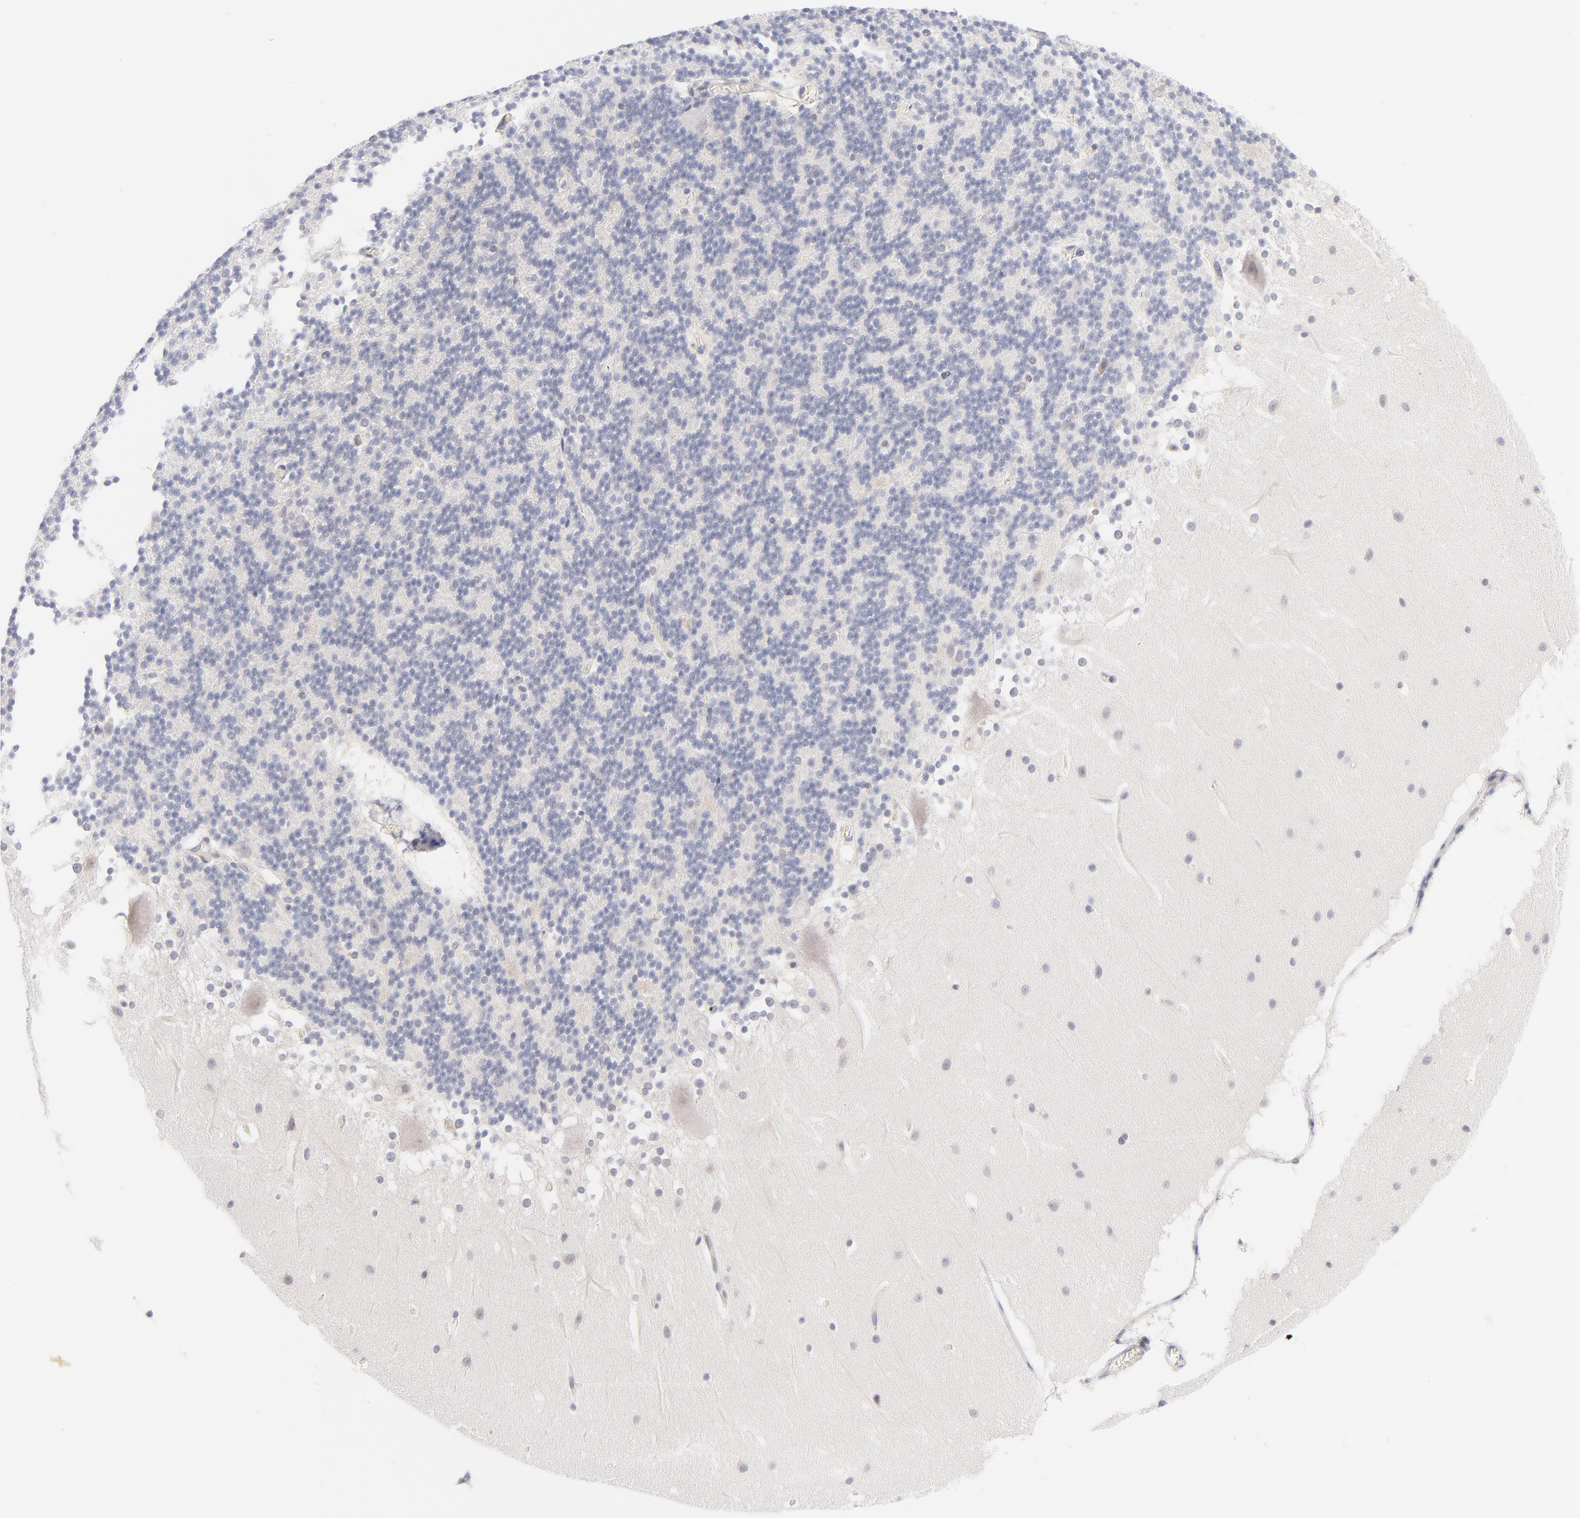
{"staining": {"intensity": "negative", "quantity": "none", "location": "none"}, "tissue": "cerebellum", "cell_type": "Cells in granular layer", "image_type": "normal", "snomed": [{"axis": "morphology", "description": "Normal tissue, NOS"}, {"axis": "topography", "description": "Cerebellum"}], "caption": "Immunohistochemical staining of normal human cerebellum demonstrates no significant expression in cells in granular layer.", "gene": "CASP6", "patient": {"sex": "female", "age": 19}}